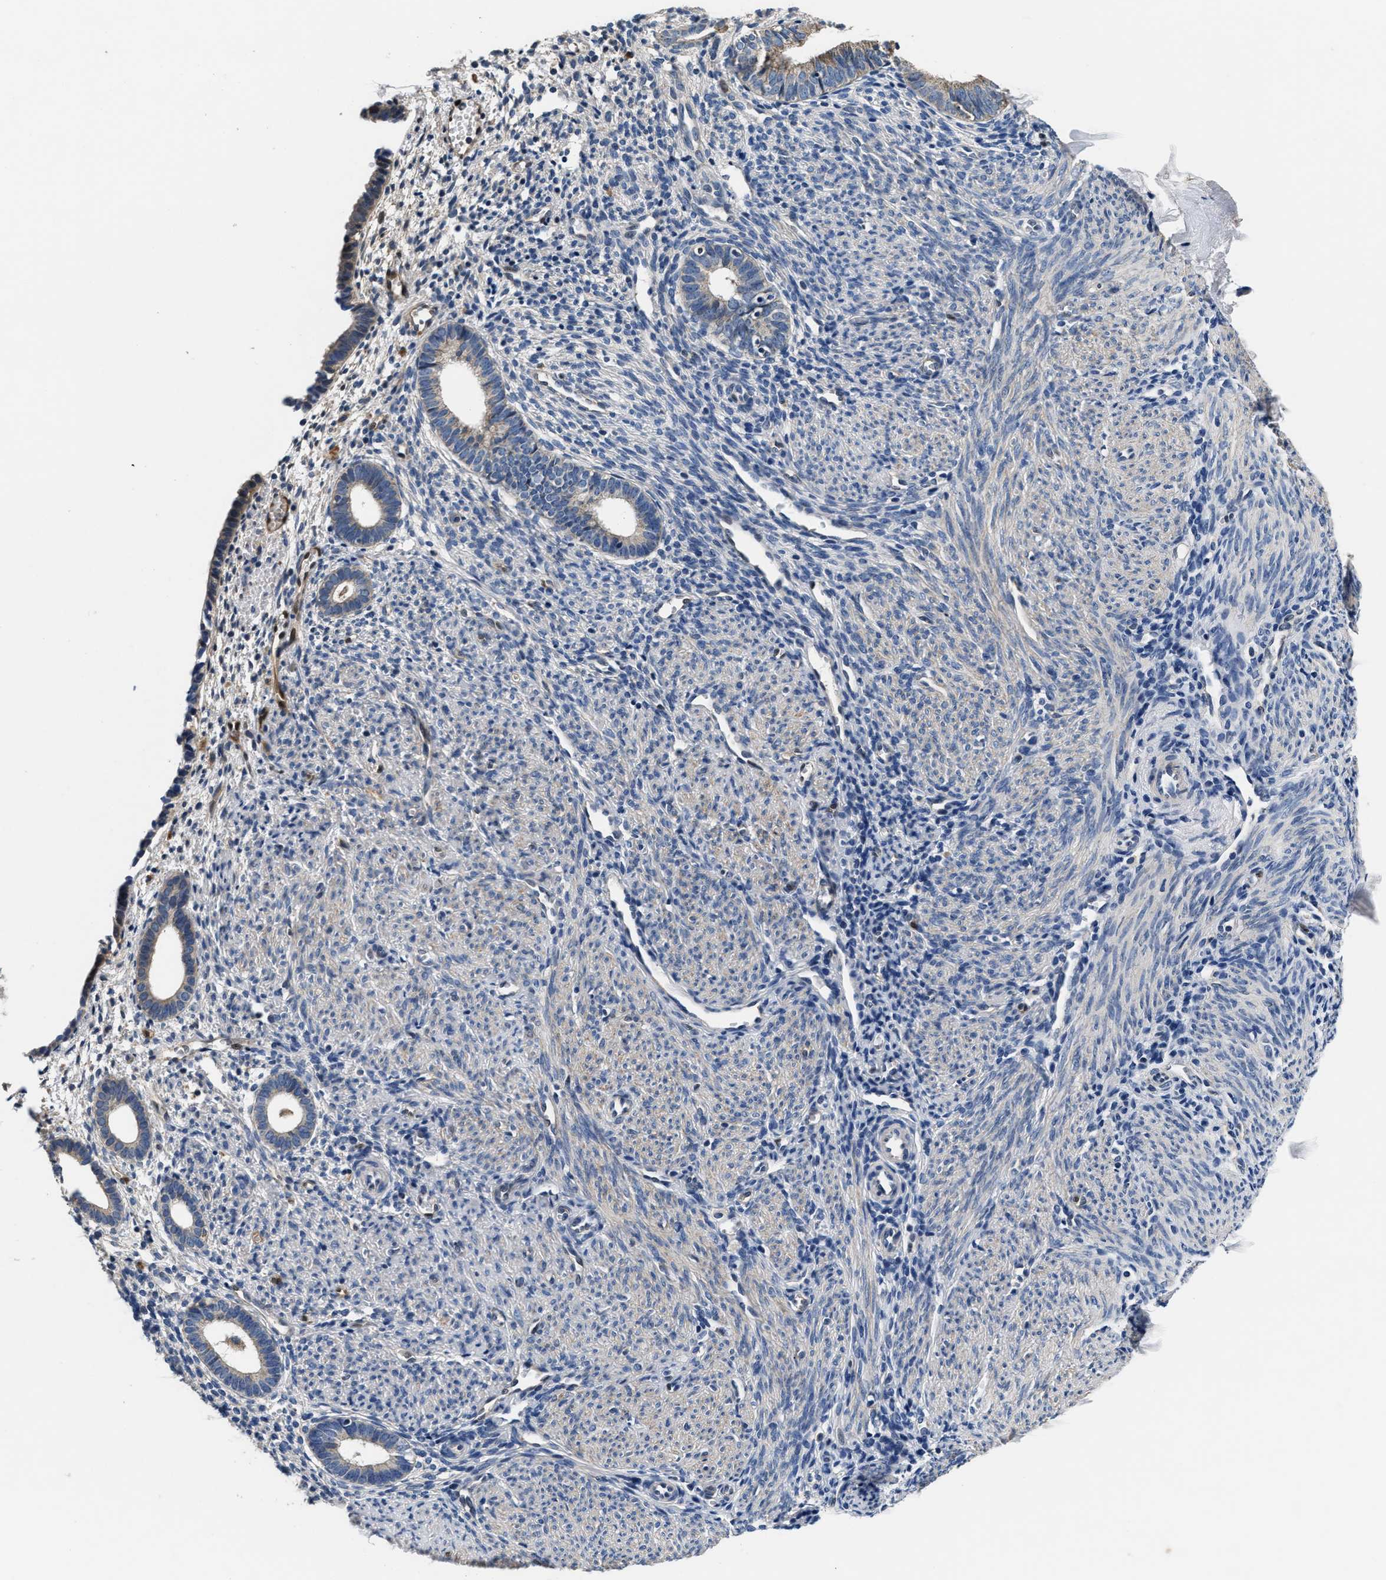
{"staining": {"intensity": "negative", "quantity": "none", "location": "none"}, "tissue": "endometrium", "cell_type": "Cells in endometrial stroma", "image_type": "normal", "snomed": [{"axis": "morphology", "description": "Normal tissue, NOS"}, {"axis": "morphology", "description": "Adenocarcinoma, NOS"}, {"axis": "topography", "description": "Endometrium"}], "caption": "Endometrium stained for a protein using immunohistochemistry reveals no positivity cells in endometrial stroma.", "gene": "ANKIB1", "patient": {"sex": "female", "age": 57}}